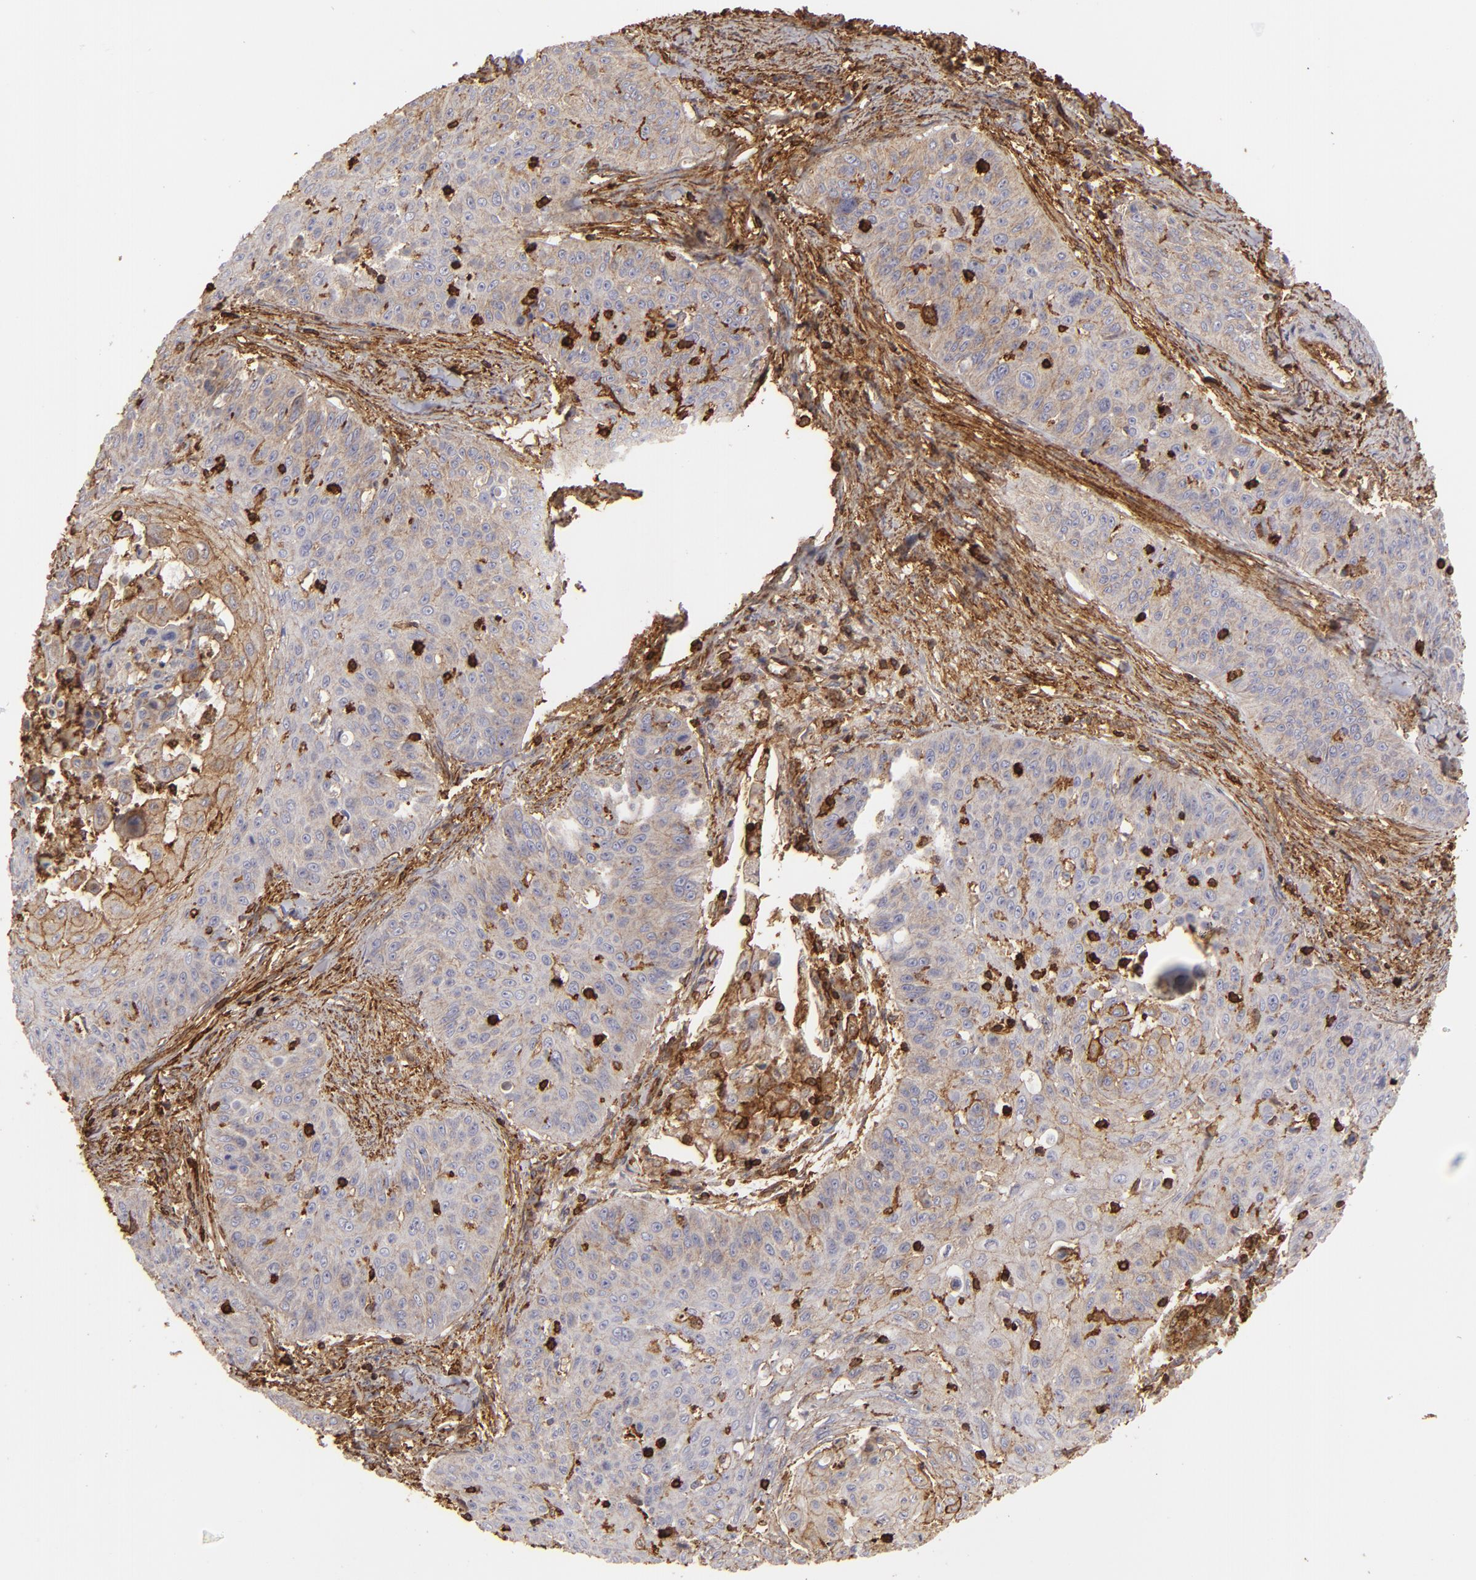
{"staining": {"intensity": "weak", "quantity": ">75%", "location": "cytoplasmic/membranous"}, "tissue": "skin cancer", "cell_type": "Tumor cells", "image_type": "cancer", "snomed": [{"axis": "morphology", "description": "Squamous cell carcinoma, NOS"}, {"axis": "topography", "description": "Skin"}], "caption": "Immunohistochemistry (IHC) (DAB (3,3'-diaminobenzidine)) staining of squamous cell carcinoma (skin) demonstrates weak cytoplasmic/membranous protein staining in about >75% of tumor cells.", "gene": "ACTB", "patient": {"sex": "male", "age": 82}}